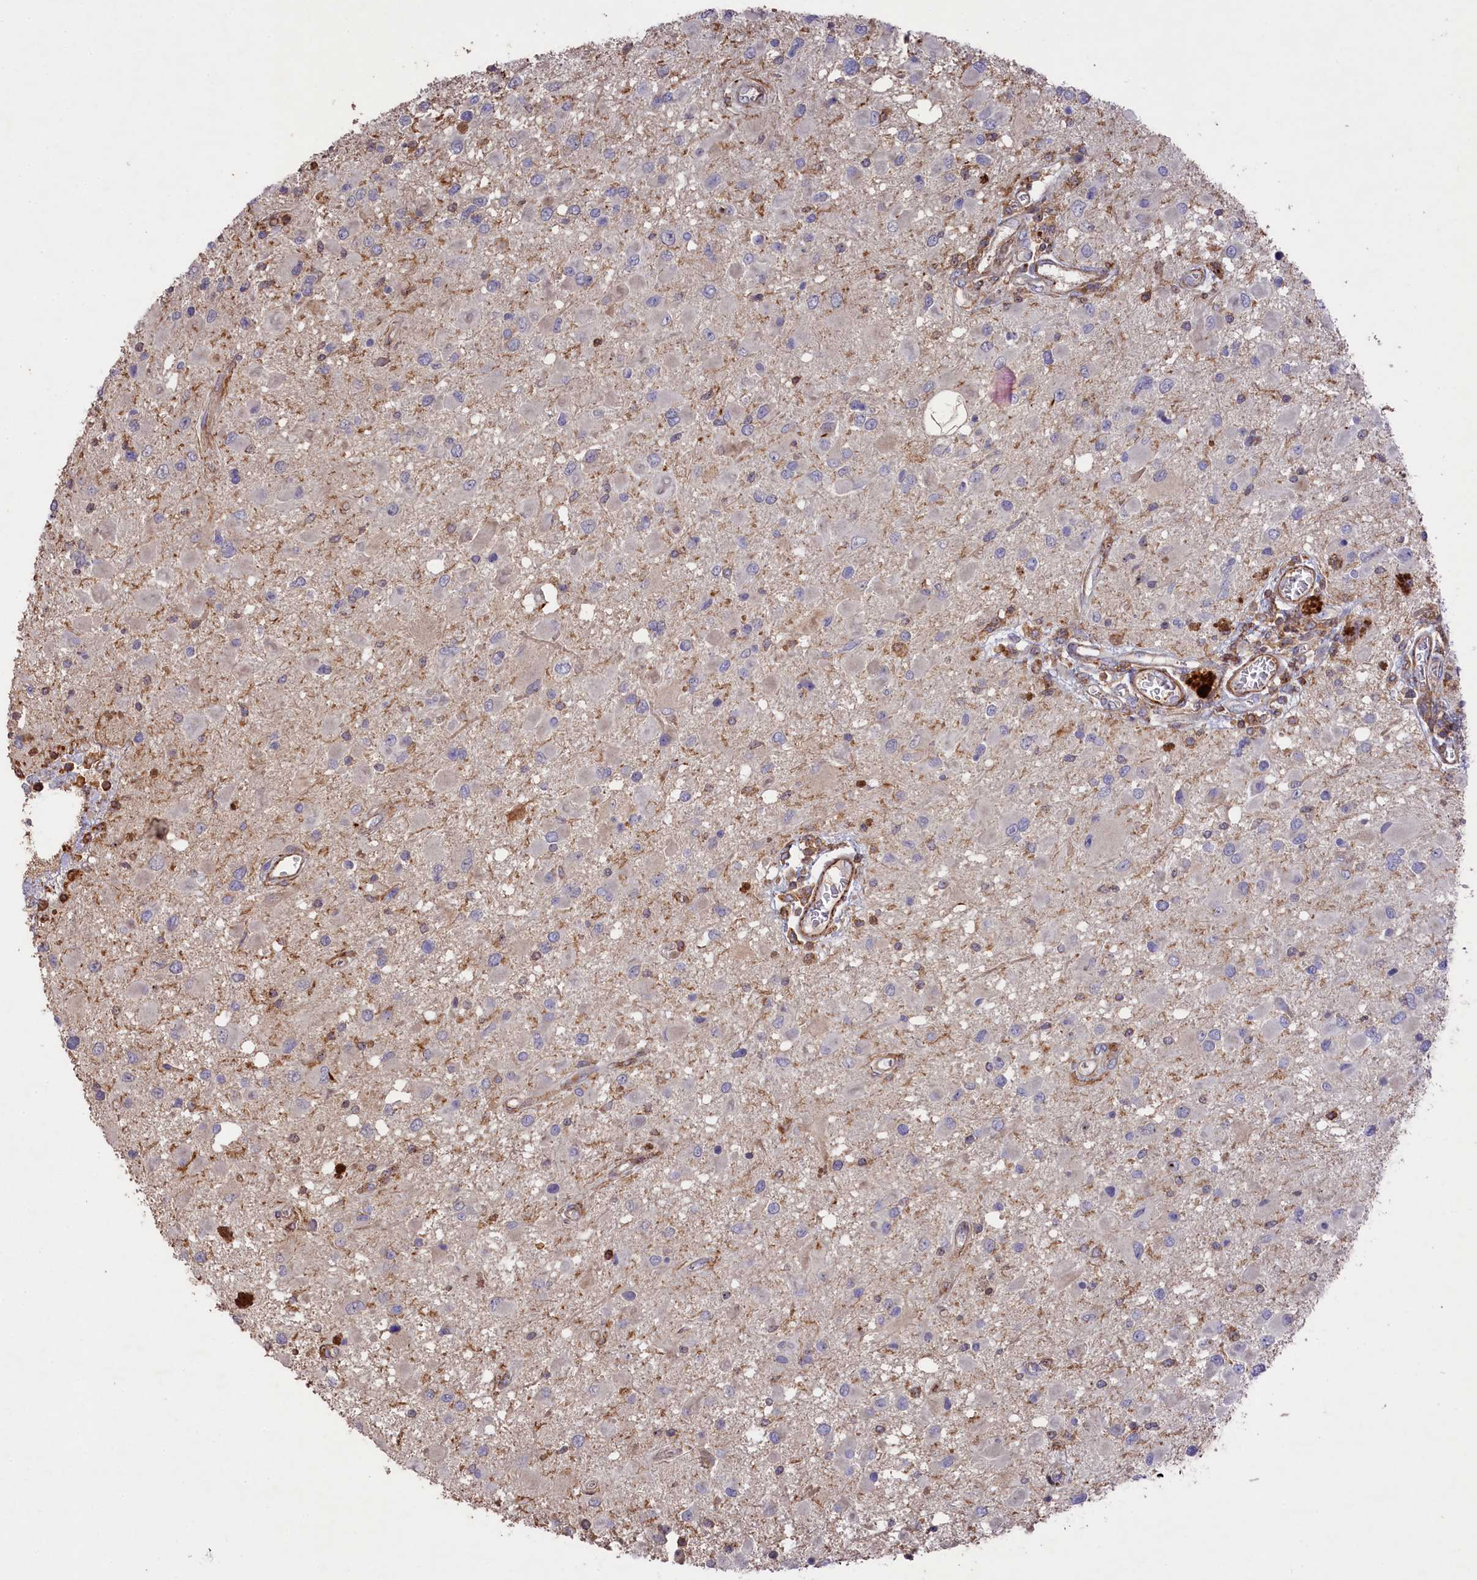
{"staining": {"intensity": "negative", "quantity": "none", "location": "none"}, "tissue": "glioma", "cell_type": "Tumor cells", "image_type": "cancer", "snomed": [{"axis": "morphology", "description": "Glioma, malignant, High grade"}, {"axis": "topography", "description": "Brain"}], "caption": "This is an IHC image of glioma. There is no positivity in tumor cells.", "gene": "RAPSN", "patient": {"sex": "male", "age": 53}}